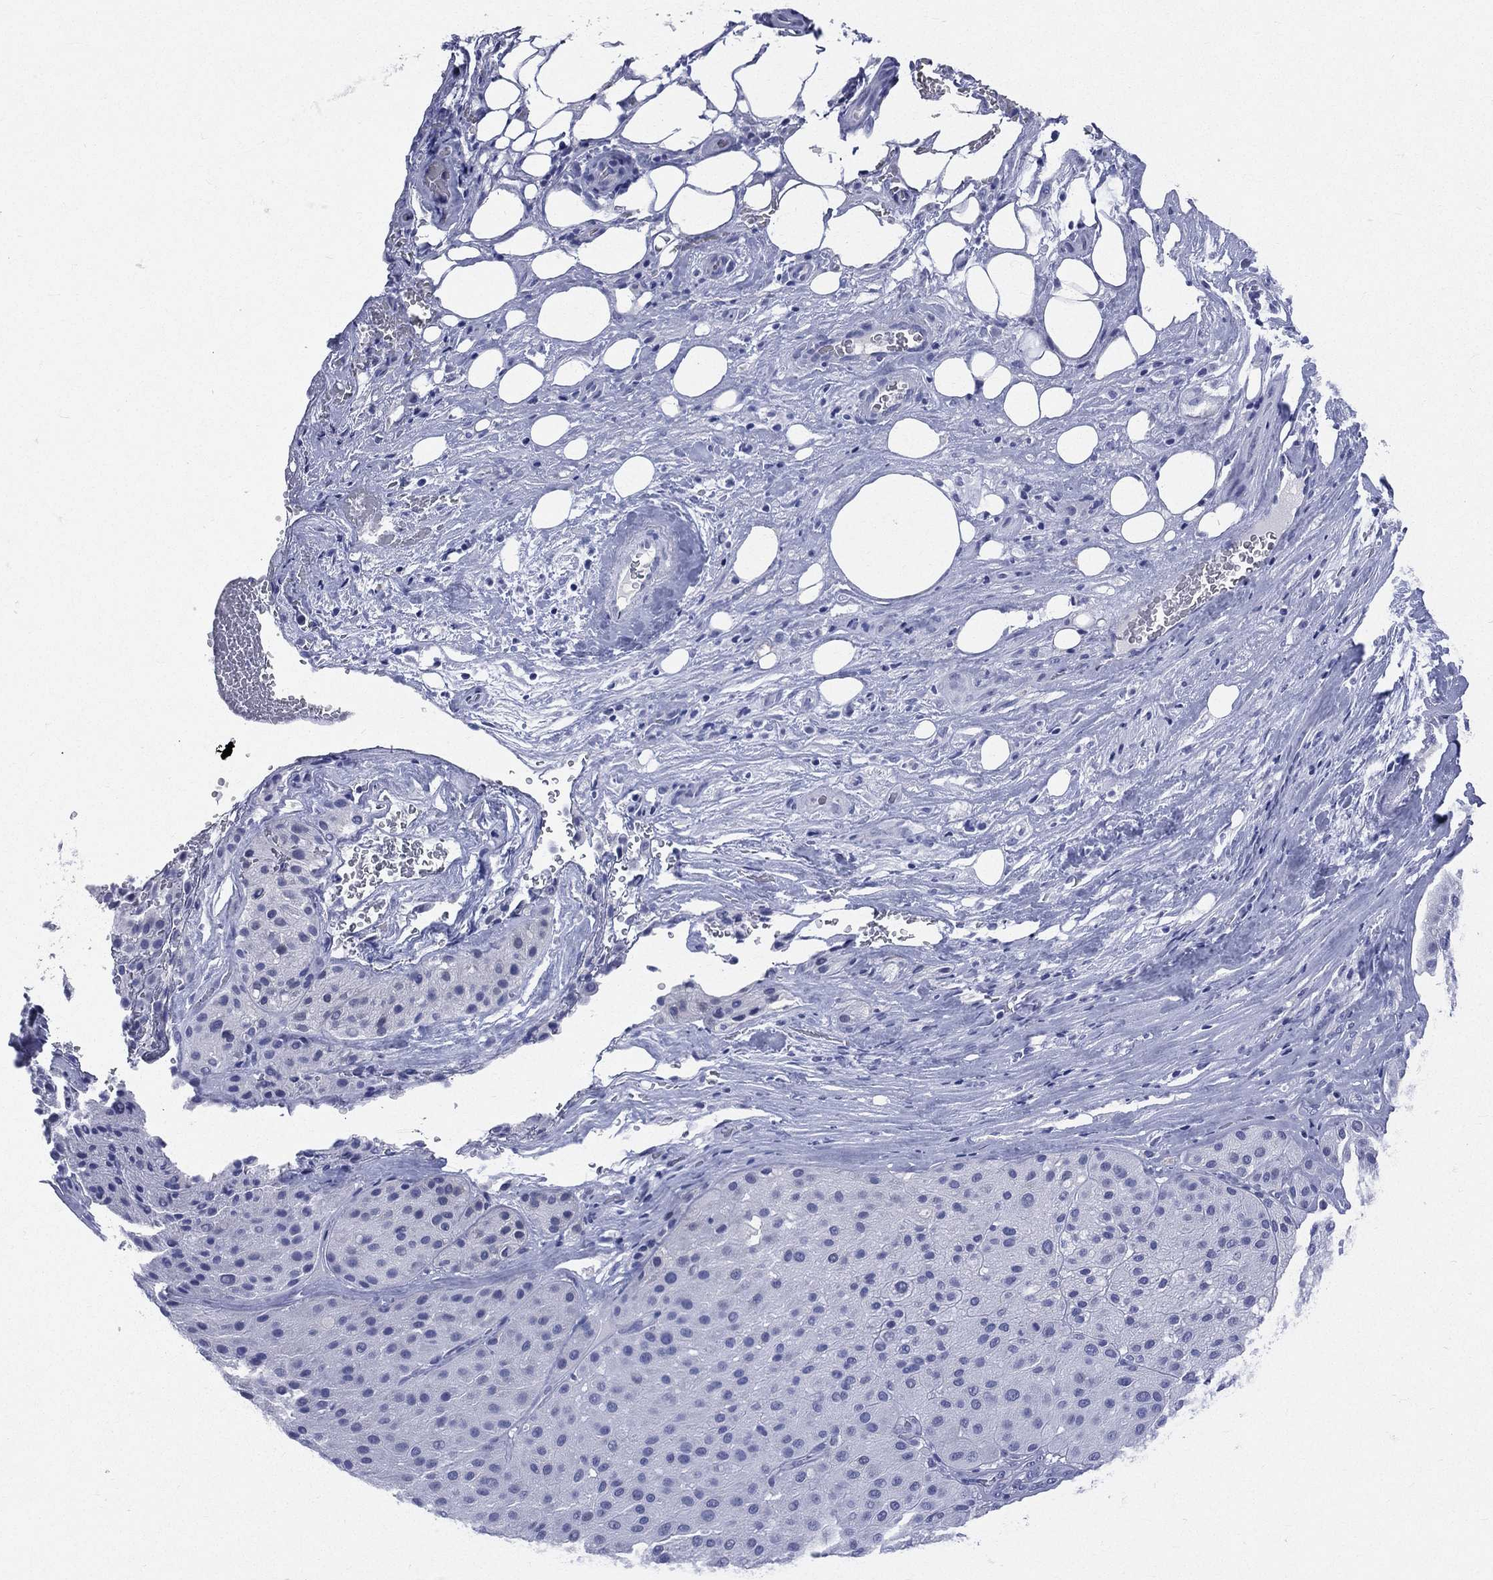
{"staining": {"intensity": "negative", "quantity": "none", "location": "none"}, "tissue": "melanoma", "cell_type": "Tumor cells", "image_type": "cancer", "snomed": [{"axis": "morphology", "description": "Malignant melanoma, Metastatic site"}, {"axis": "topography", "description": "Smooth muscle"}], "caption": "Tumor cells are negative for protein expression in human malignant melanoma (metastatic site). (DAB (3,3'-diaminobenzidine) immunohistochemistry, high magnification).", "gene": "CYLC1", "patient": {"sex": "male", "age": 41}}